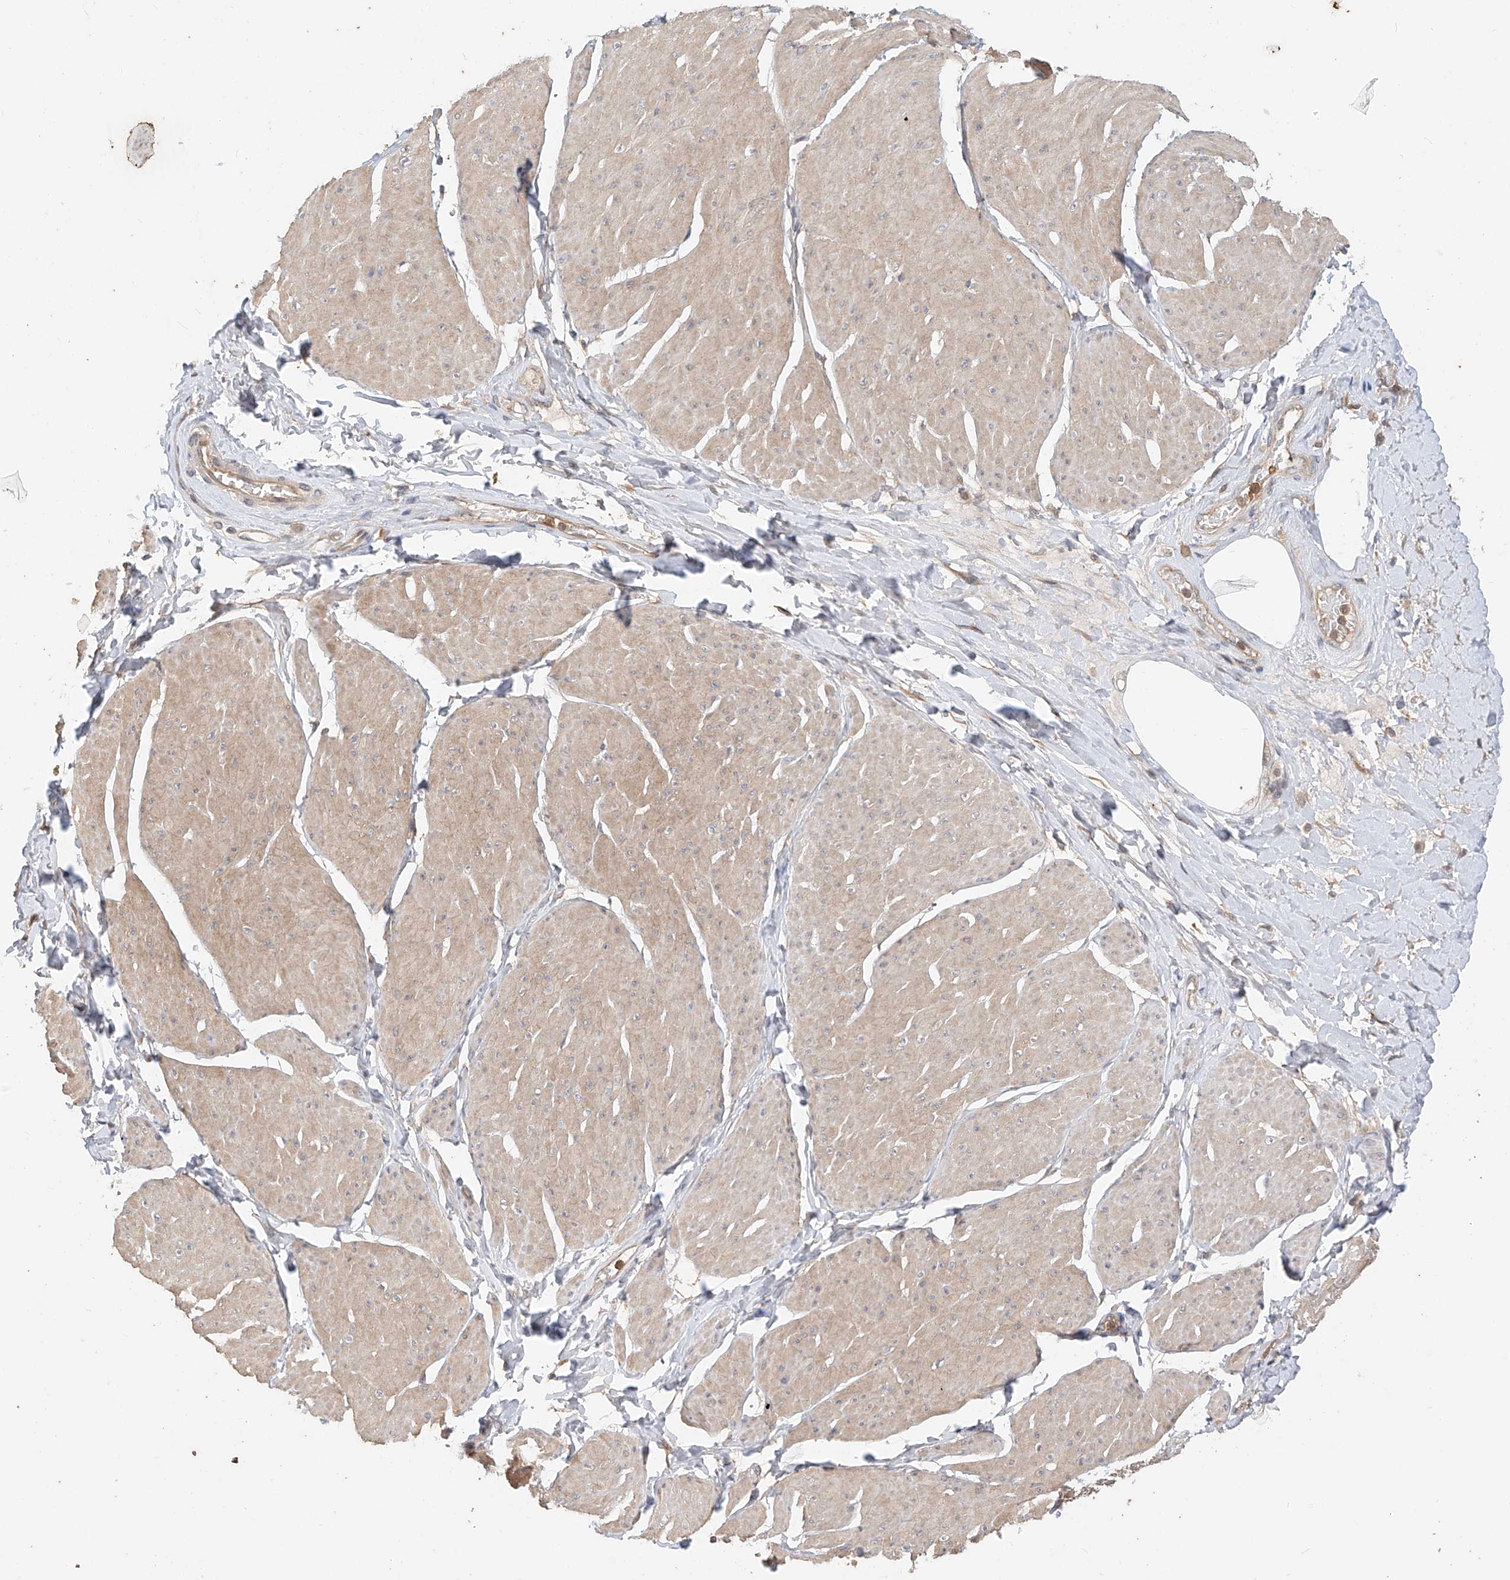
{"staining": {"intensity": "weak", "quantity": "25%-75%", "location": "cytoplasmic/membranous"}, "tissue": "smooth muscle", "cell_type": "Smooth muscle cells", "image_type": "normal", "snomed": [{"axis": "morphology", "description": "Urothelial carcinoma, High grade"}, {"axis": "topography", "description": "Urinary bladder"}], "caption": "Protein expression analysis of unremarkable human smooth muscle reveals weak cytoplasmic/membranous positivity in approximately 25%-75% of smooth muscle cells. The protein is shown in brown color, while the nuclei are stained blue.", "gene": "OFD1", "patient": {"sex": "male", "age": 46}}